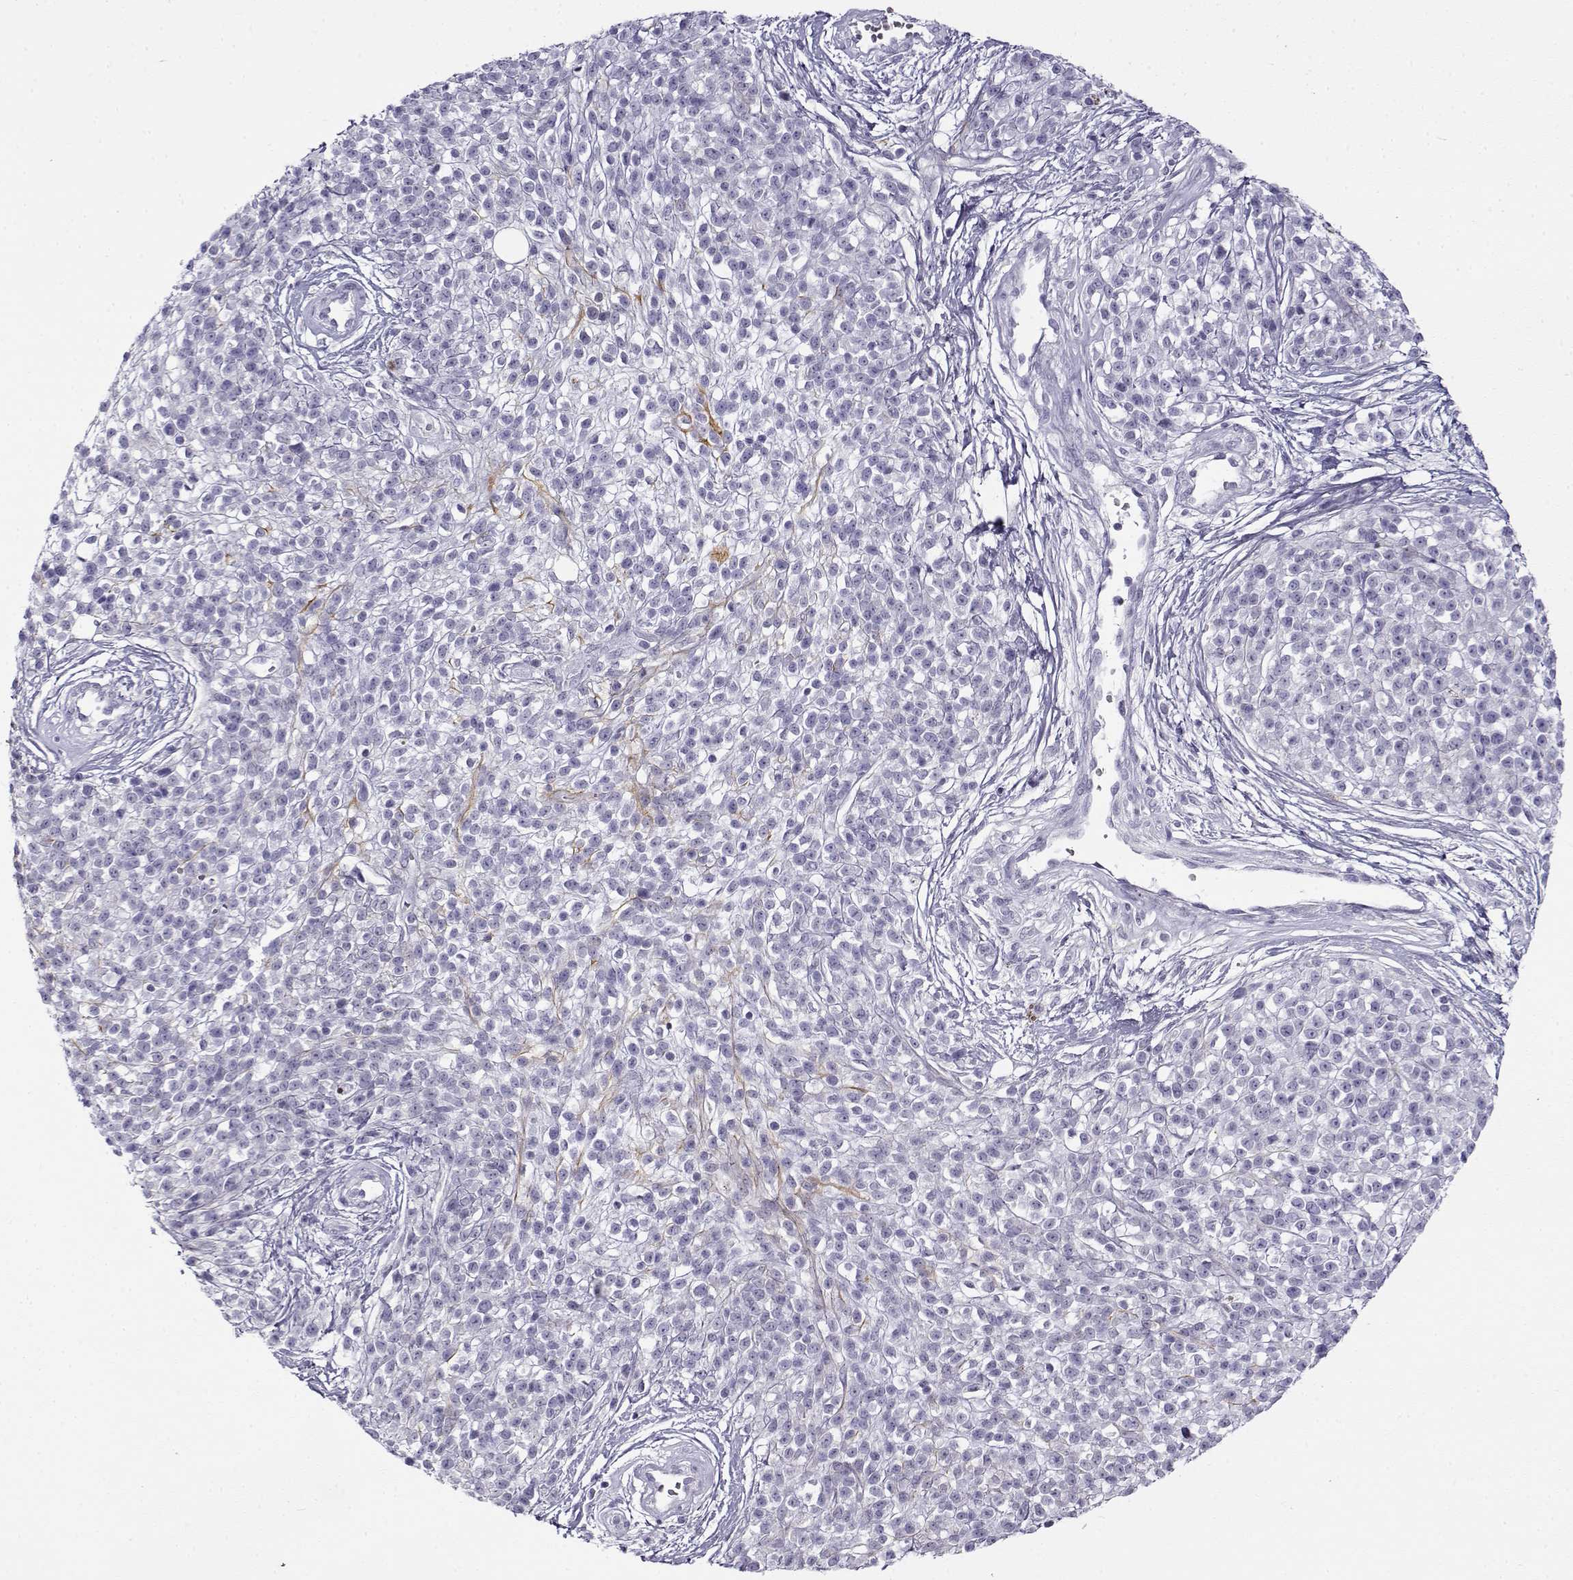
{"staining": {"intensity": "negative", "quantity": "none", "location": "none"}, "tissue": "melanoma", "cell_type": "Tumor cells", "image_type": "cancer", "snomed": [{"axis": "morphology", "description": "Malignant melanoma, NOS"}, {"axis": "topography", "description": "Skin"}, {"axis": "topography", "description": "Skin of trunk"}], "caption": "Immunohistochemistry histopathology image of human malignant melanoma stained for a protein (brown), which demonstrates no positivity in tumor cells.", "gene": "GTSF1L", "patient": {"sex": "male", "age": 74}}